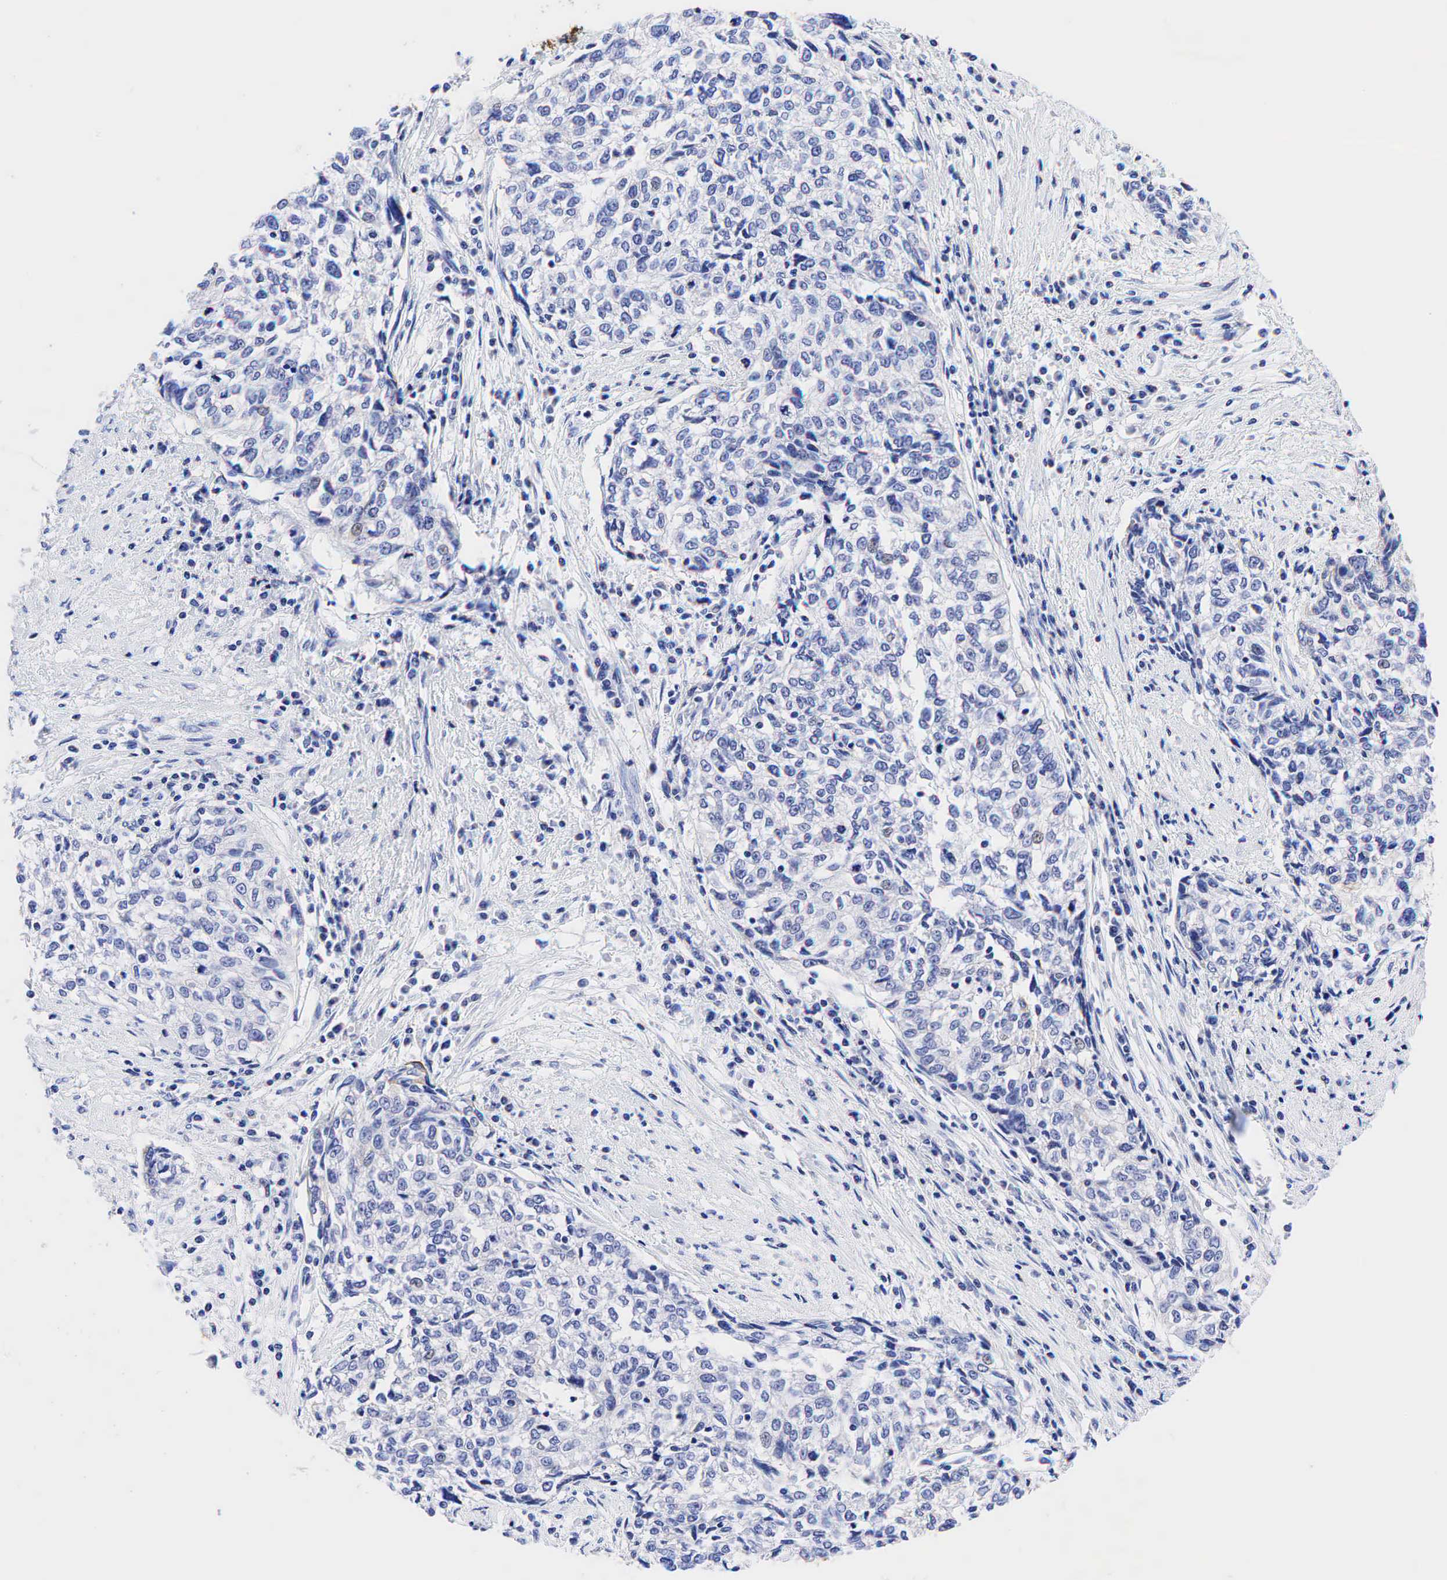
{"staining": {"intensity": "negative", "quantity": "none", "location": "none"}, "tissue": "cervical cancer", "cell_type": "Tumor cells", "image_type": "cancer", "snomed": [{"axis": "morphology", "description": "Squamous cell carcinoma, NOS"}, {"axis": "topography", "description": "Cervix"}], "caption": "IHC image of neoplastic tissue: human cervical squamous cell carcinoma stained with DAB displays no significant protein positivity in tumor cells. Brightfield microscopy of immunohistochemistry stained with DAB (3,3'-diaminobenzidine) (brown) and hematoxylin (blue), captured at high magnification.", "gene": "KRT18", "patient": {"sex": "female", "age": 57}}